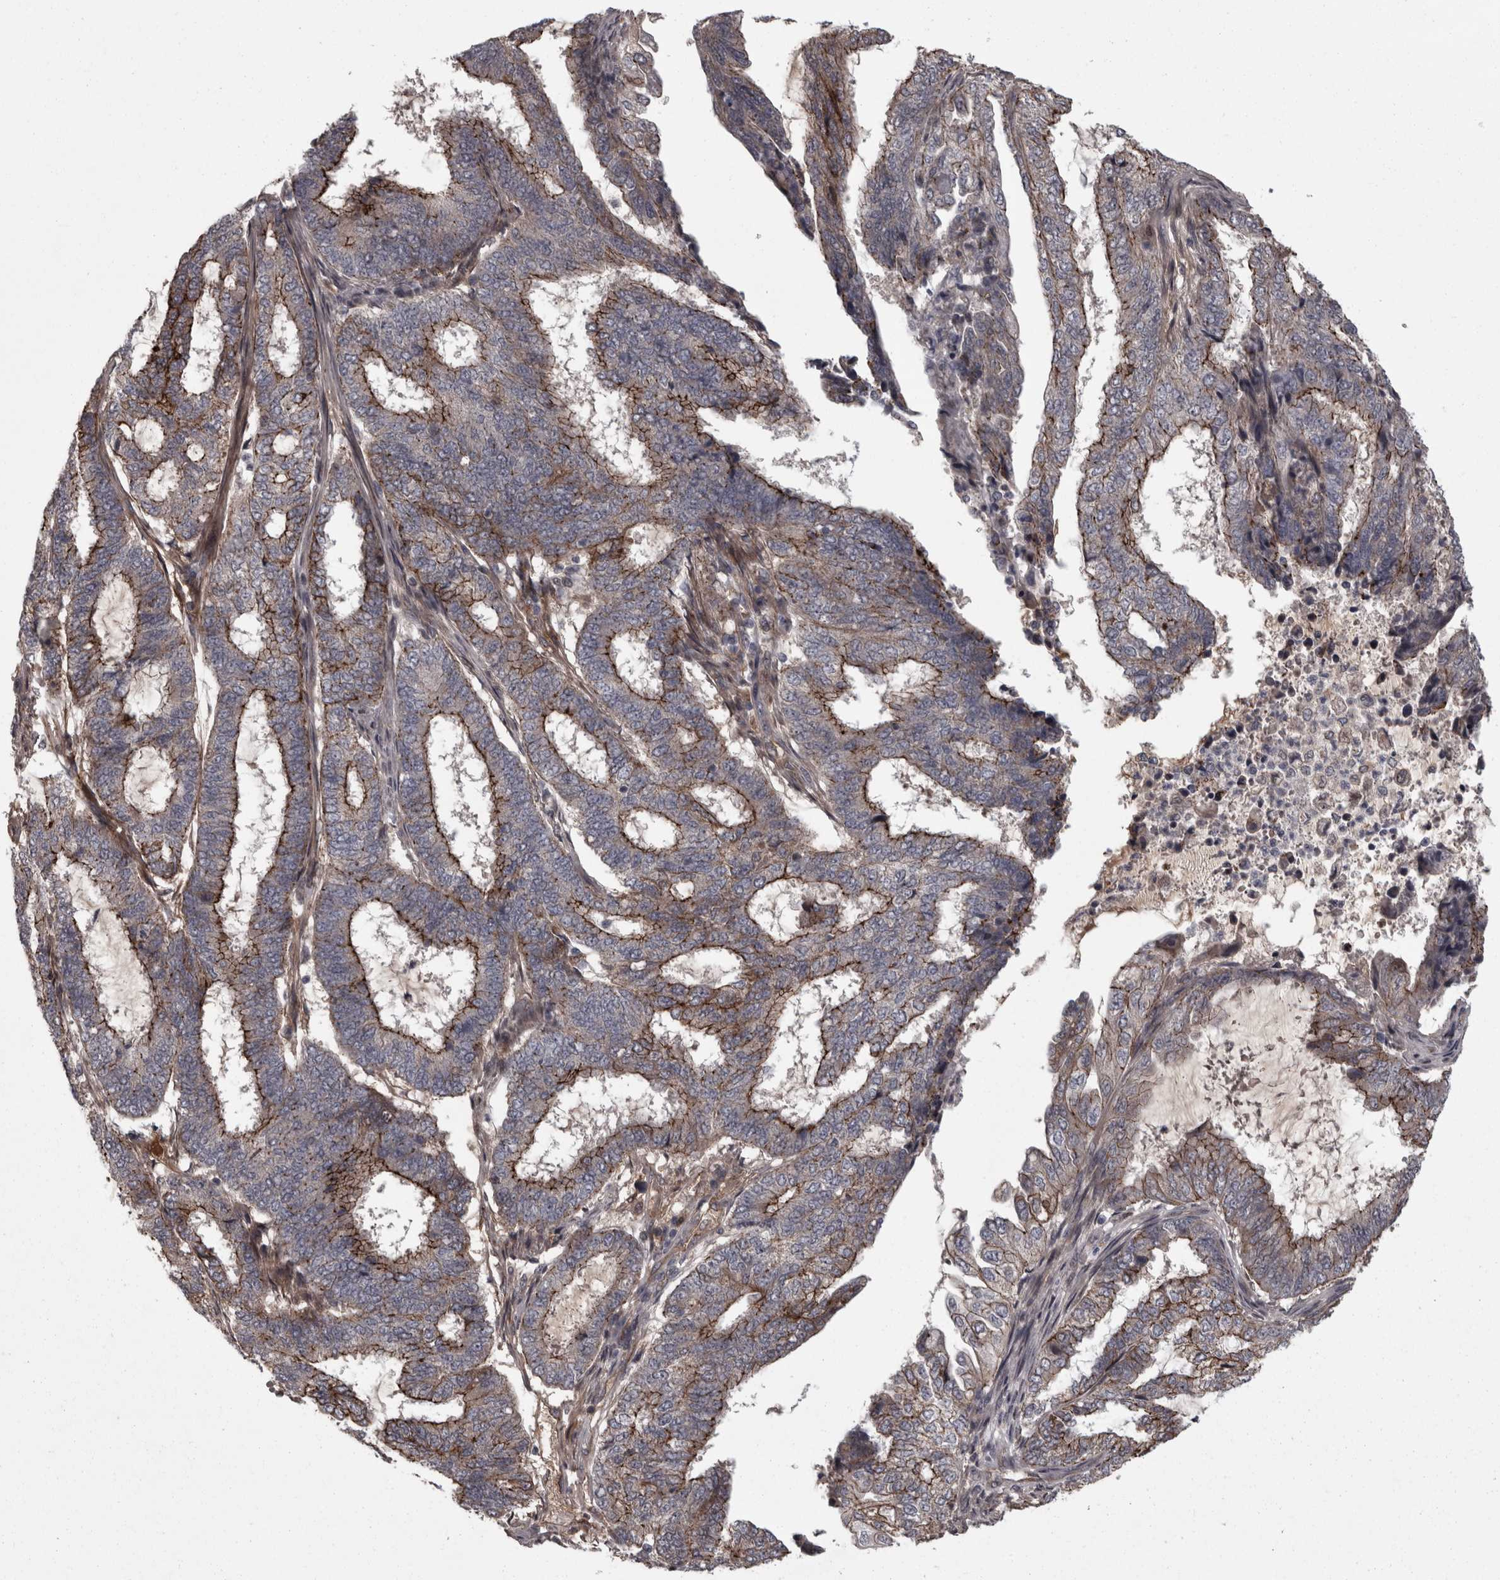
{"staining": {"intensity": "moderate", "quantity": "25%-75%", "location": "cytoplasmic/membranous"}, "tissue": "endometrial cancer", "cell_type": "Tumor cells", "image_type": "cancer", "snomed": [{"axis": "morphology", "description": "Adenocarcinoma, NOS"}, {"axis": "topography", "description": "Endometrium"}], "caption": "The histopathology image demonstrates staining of adenocarcinoma (endometrial), revealing moderate cytoplasmic/membranous protein staining (brown color) within tumor cells.", "gene": "PCDH17", "patient": {"sex": "female", "age": 51}}